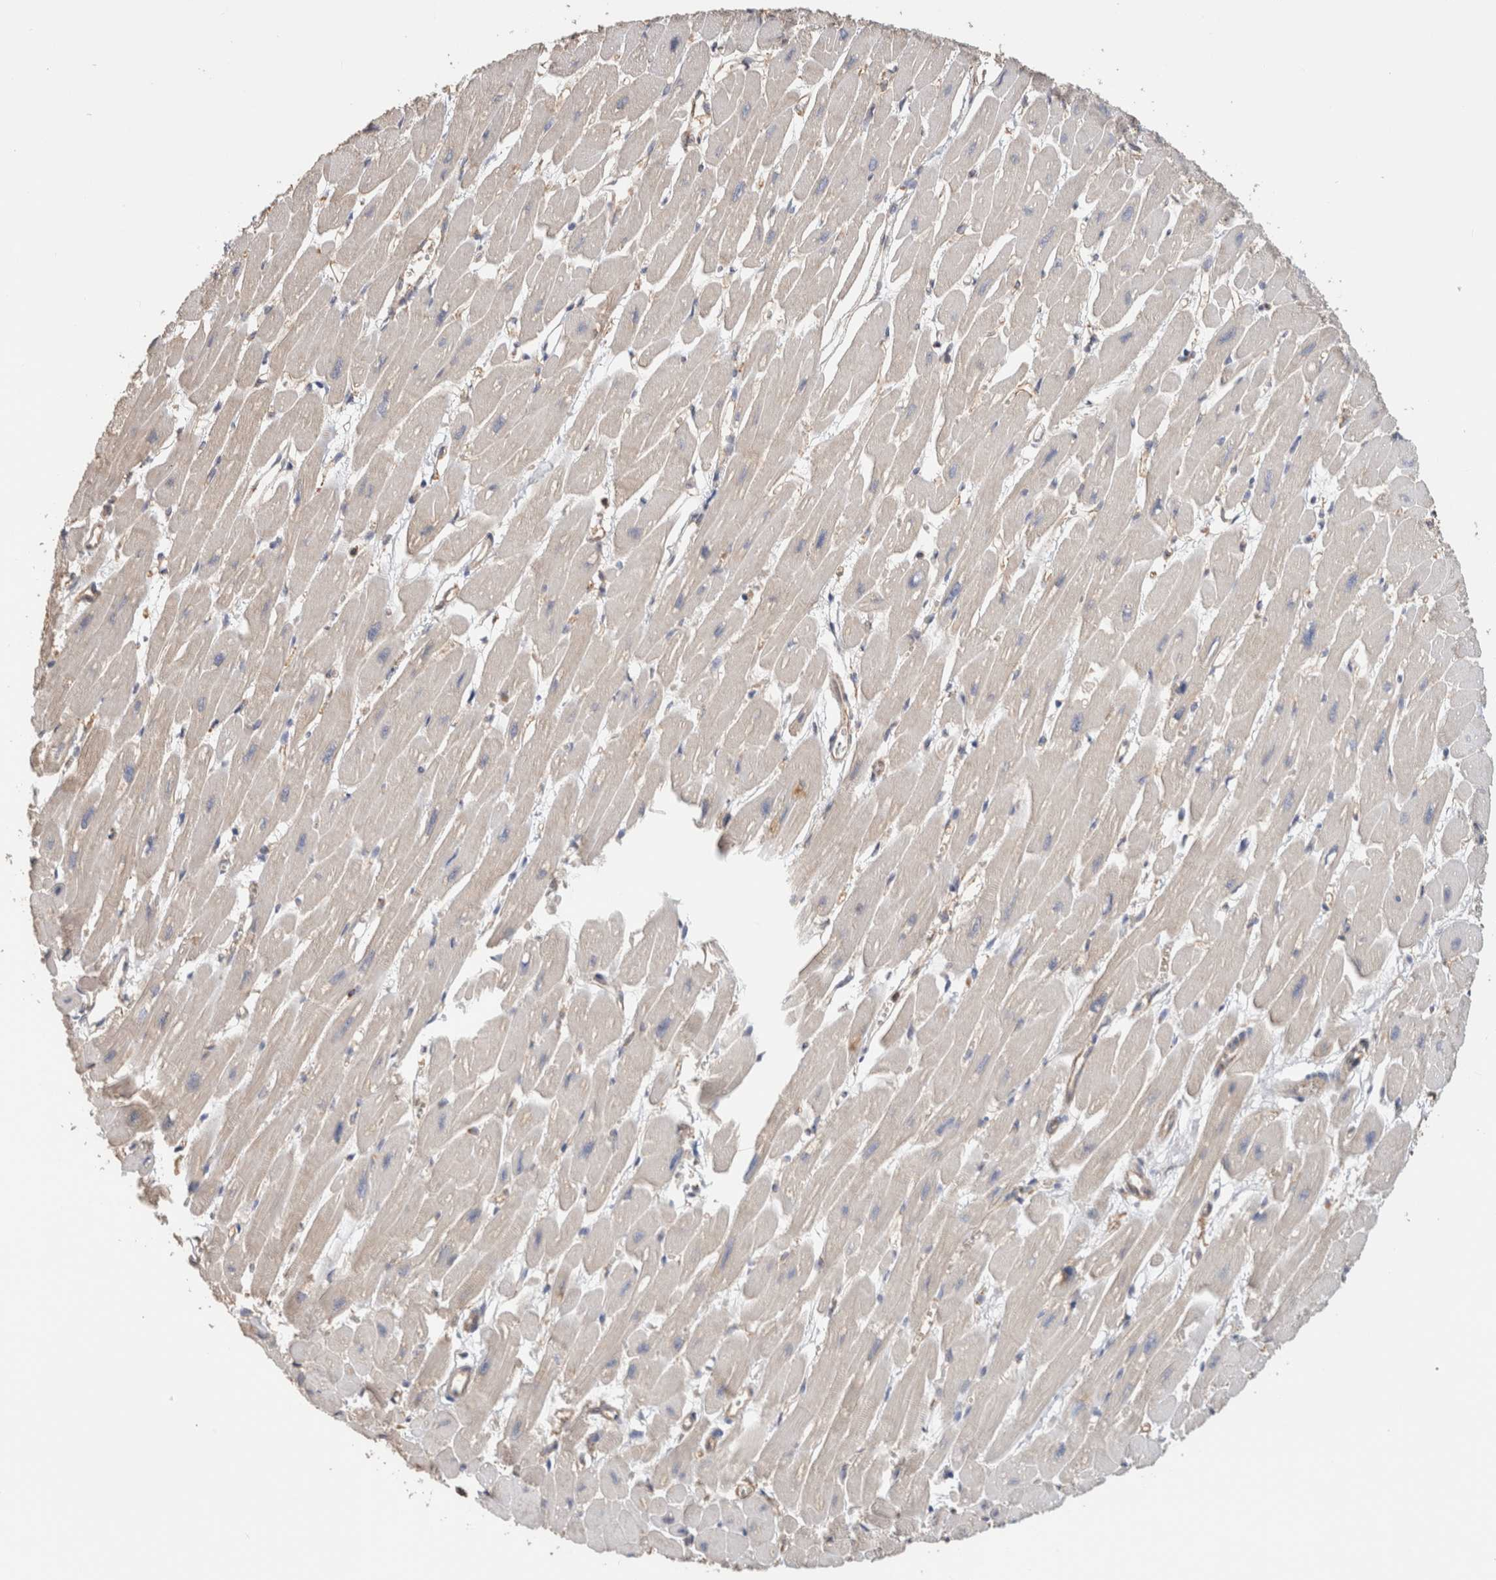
{"staining": {"intensity": "moderate", "quantity": ">75%", "location": "cytoplasmic/membranous"}, "tissue": "heart muscle", "cell_type": "Cardiomyocytes", "image_type": "normal", "snomed": [{"axis": "morphology", "description": "Normal tissue, NOS"}, {"axis": "topography", "description": "Heart"}], "caption": "Immunohistochemistry (IHC) (DAB (3,3'-diaminobenzidine)) staining of unremarkable human heart muscle reveals moderate cytoplasmic/membranous protein positivity in approximately >75% of cardiomyocytes.", "gene": "CFAP418", "patient": {"sex": "female", "age": 54}}